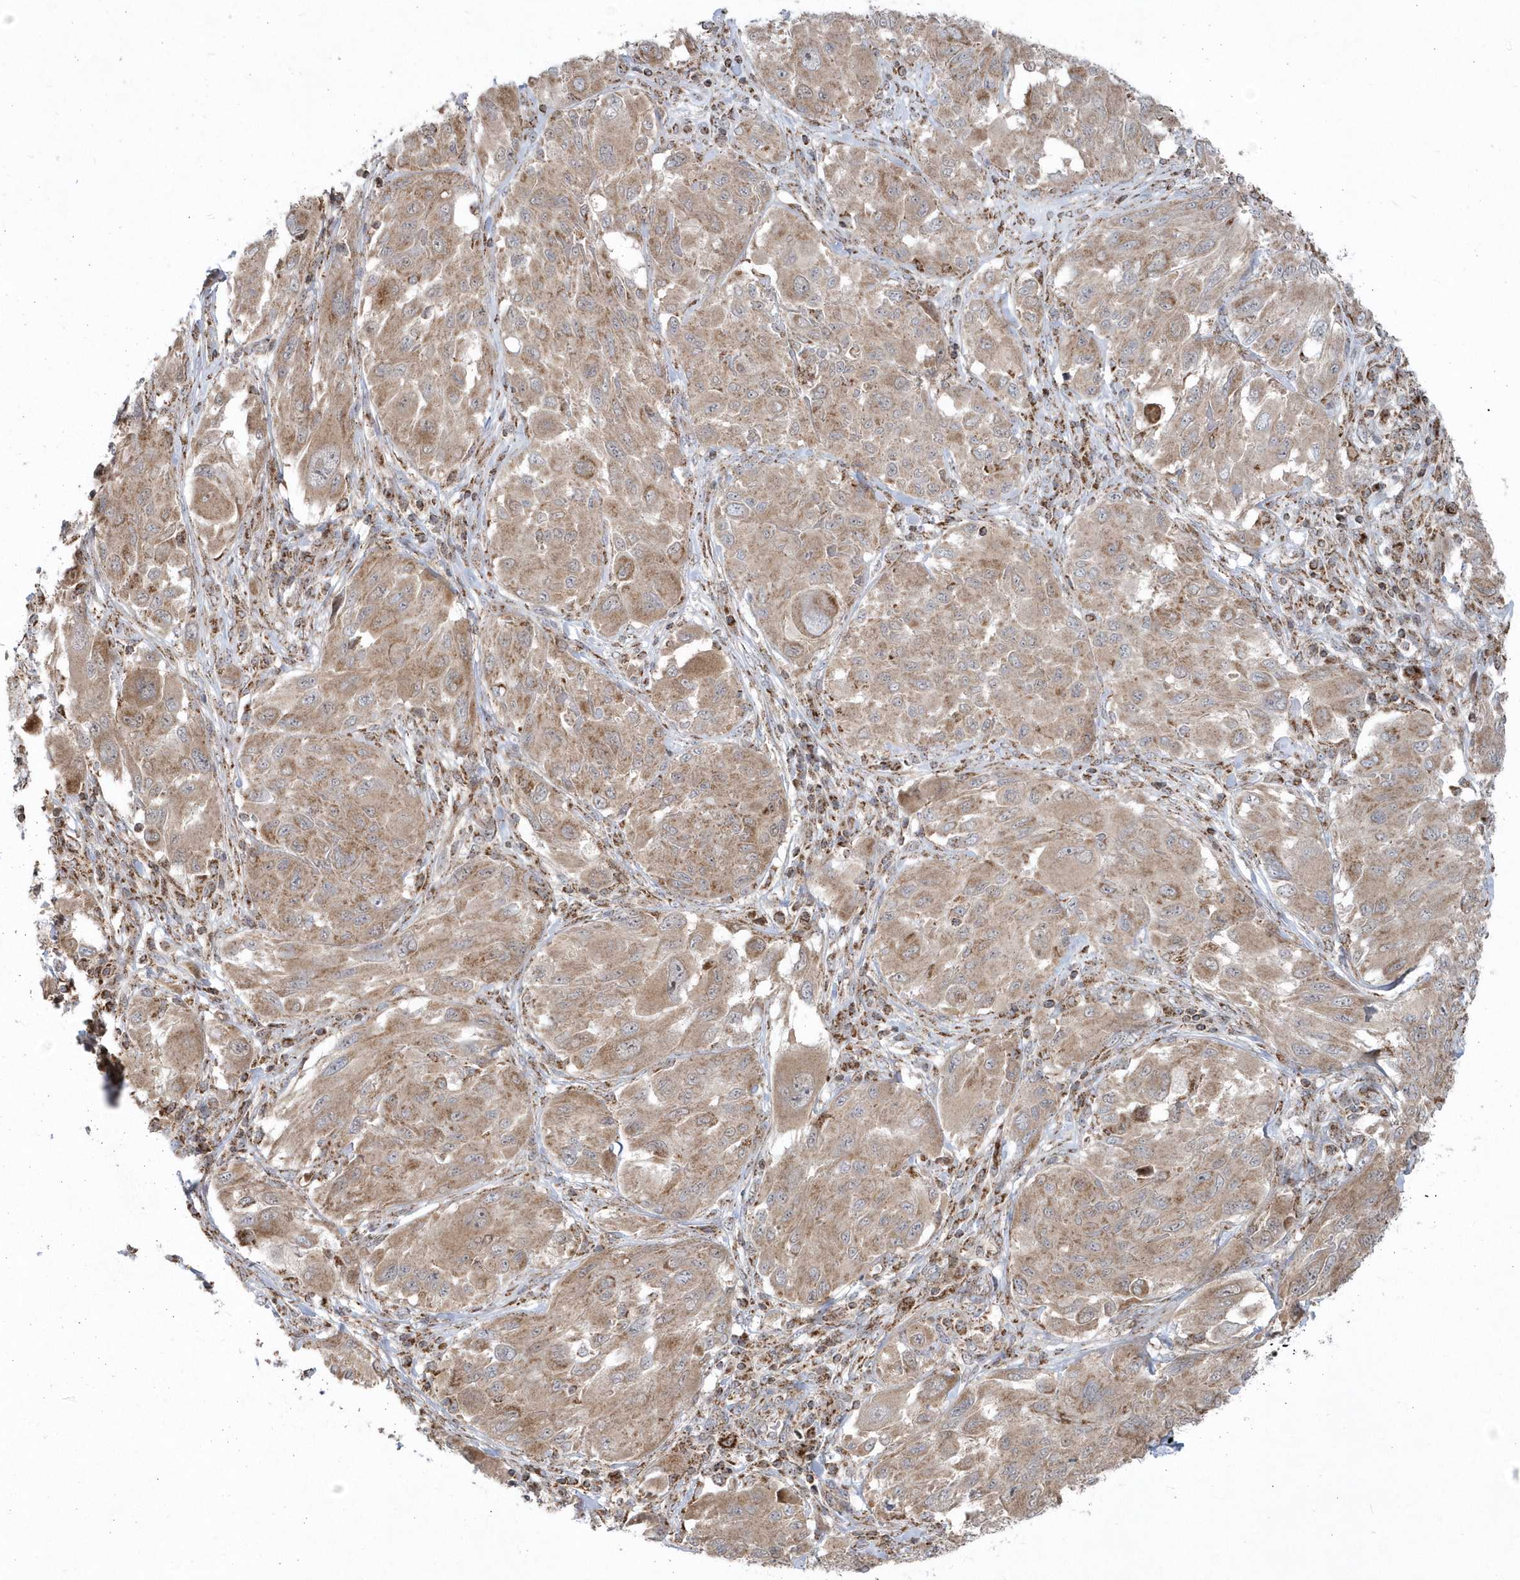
{"staining": {"intensity": "weak", "quantity": ">75%", "location": "cytoplasmic/membranous"}, "tissue": "melanoma", "cell_type": "Tumor cells", "image_type": "cancer", "snomed": [{"axis": "morphology", "description": "Malignant melanoma, NOS"}, {"axis": "topography", "description": "Skin"}], "caption": "Protein staining exhibits weak cytoplasmic/membranous expression in approximately >75% of tumor cells in malignant melanoma.", "gene": "PPP1R7", "patient": {"sex": "female", "age": 91}}